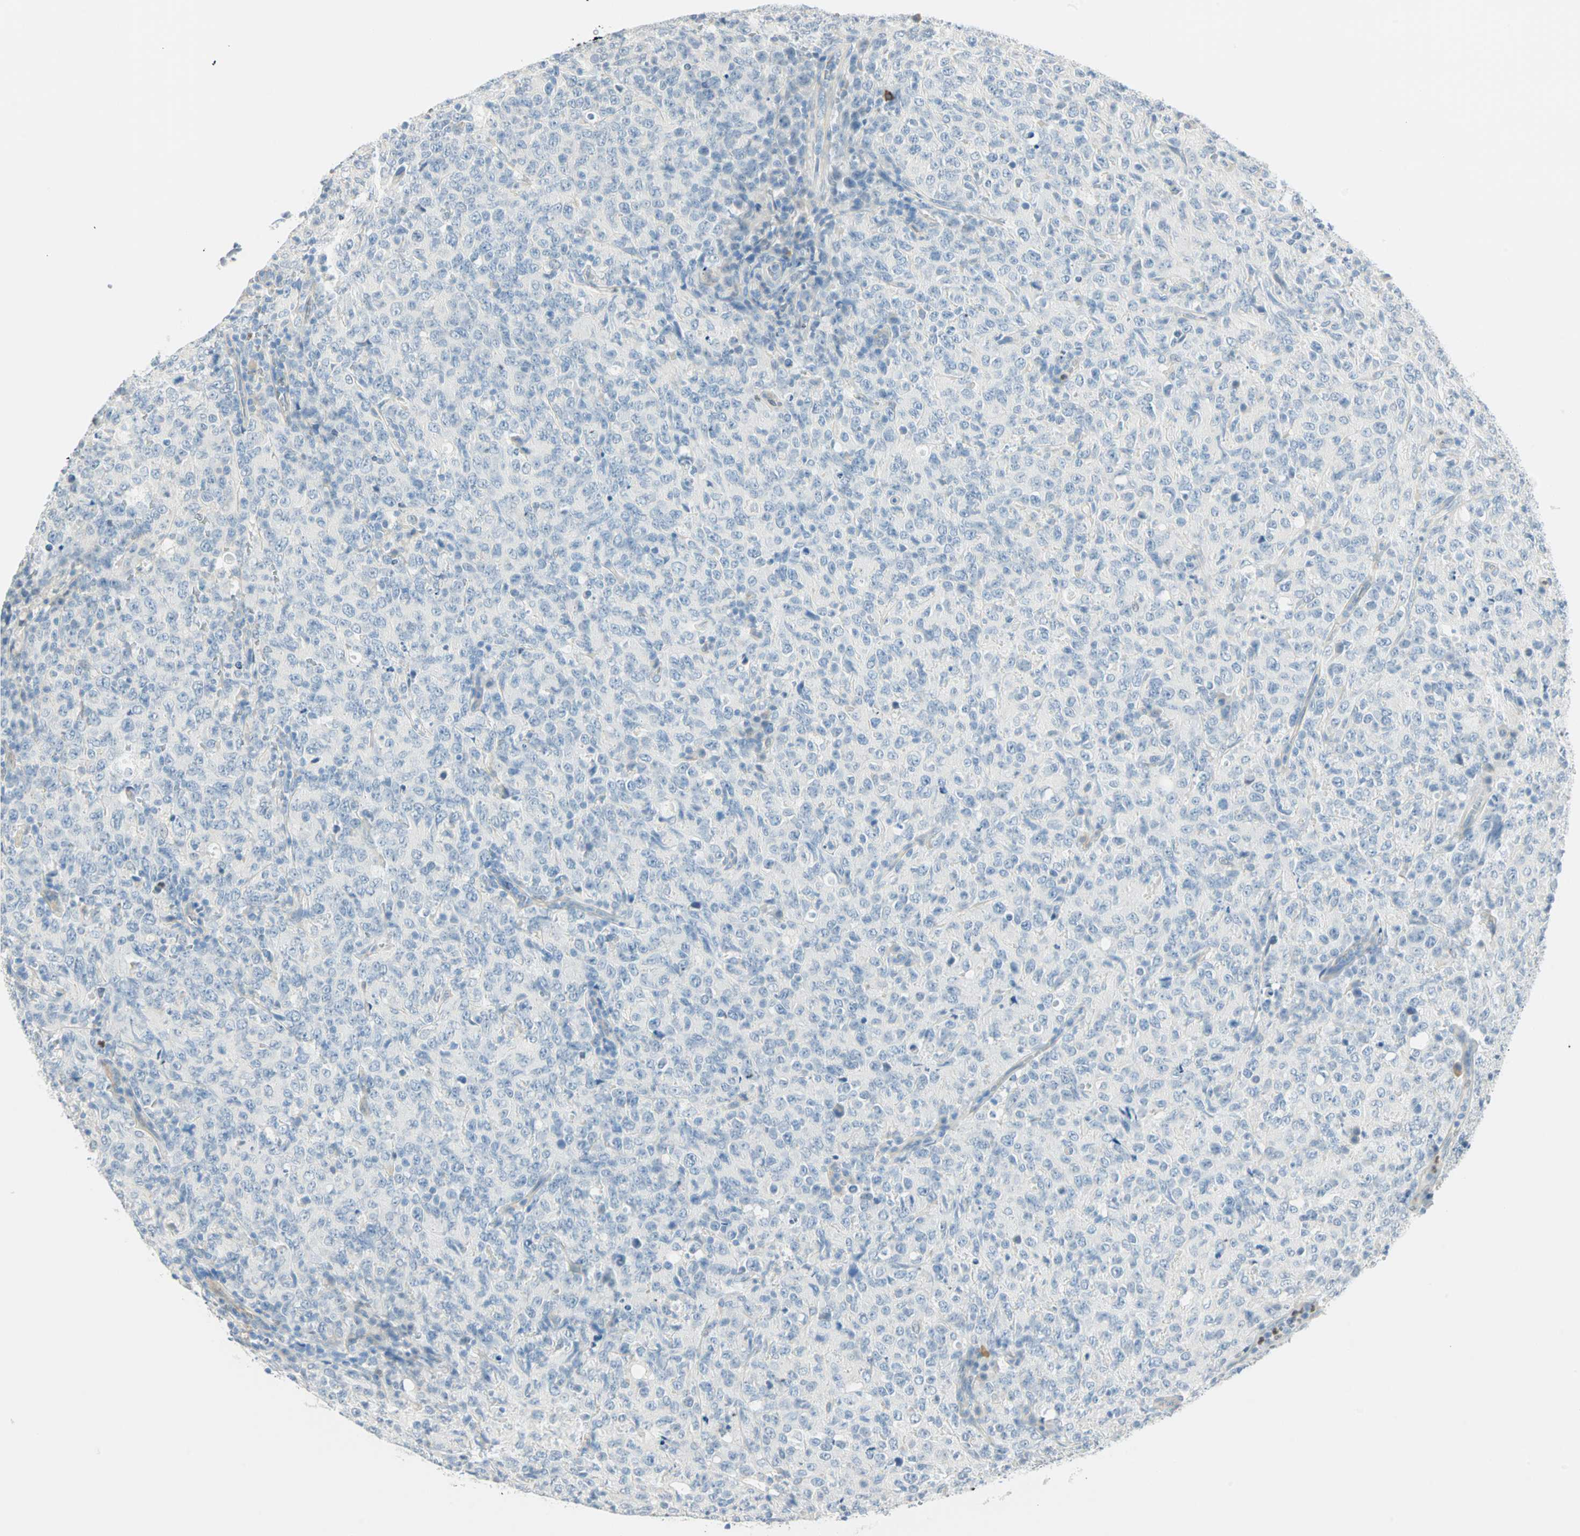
{"staining": {"intensity": "negative", "quantity": "none", "location": "none"}, "tissue": "lymphoma", "cell_type": "Tumor cells", "image_type": "cancer", "snomed": [{"axis": "morphology", "description": "Malignant lymphoma, non-Hodgkin's type, High grade"}, {"axis": "topography", "description": "Tonsil"}], "caption": "This is an immunohistochemistry photomicrograph of lymphoma. There is no staining in tumor cells.", "gene": "MLLT10", "patient": {"sex": "female", "age": 36}}